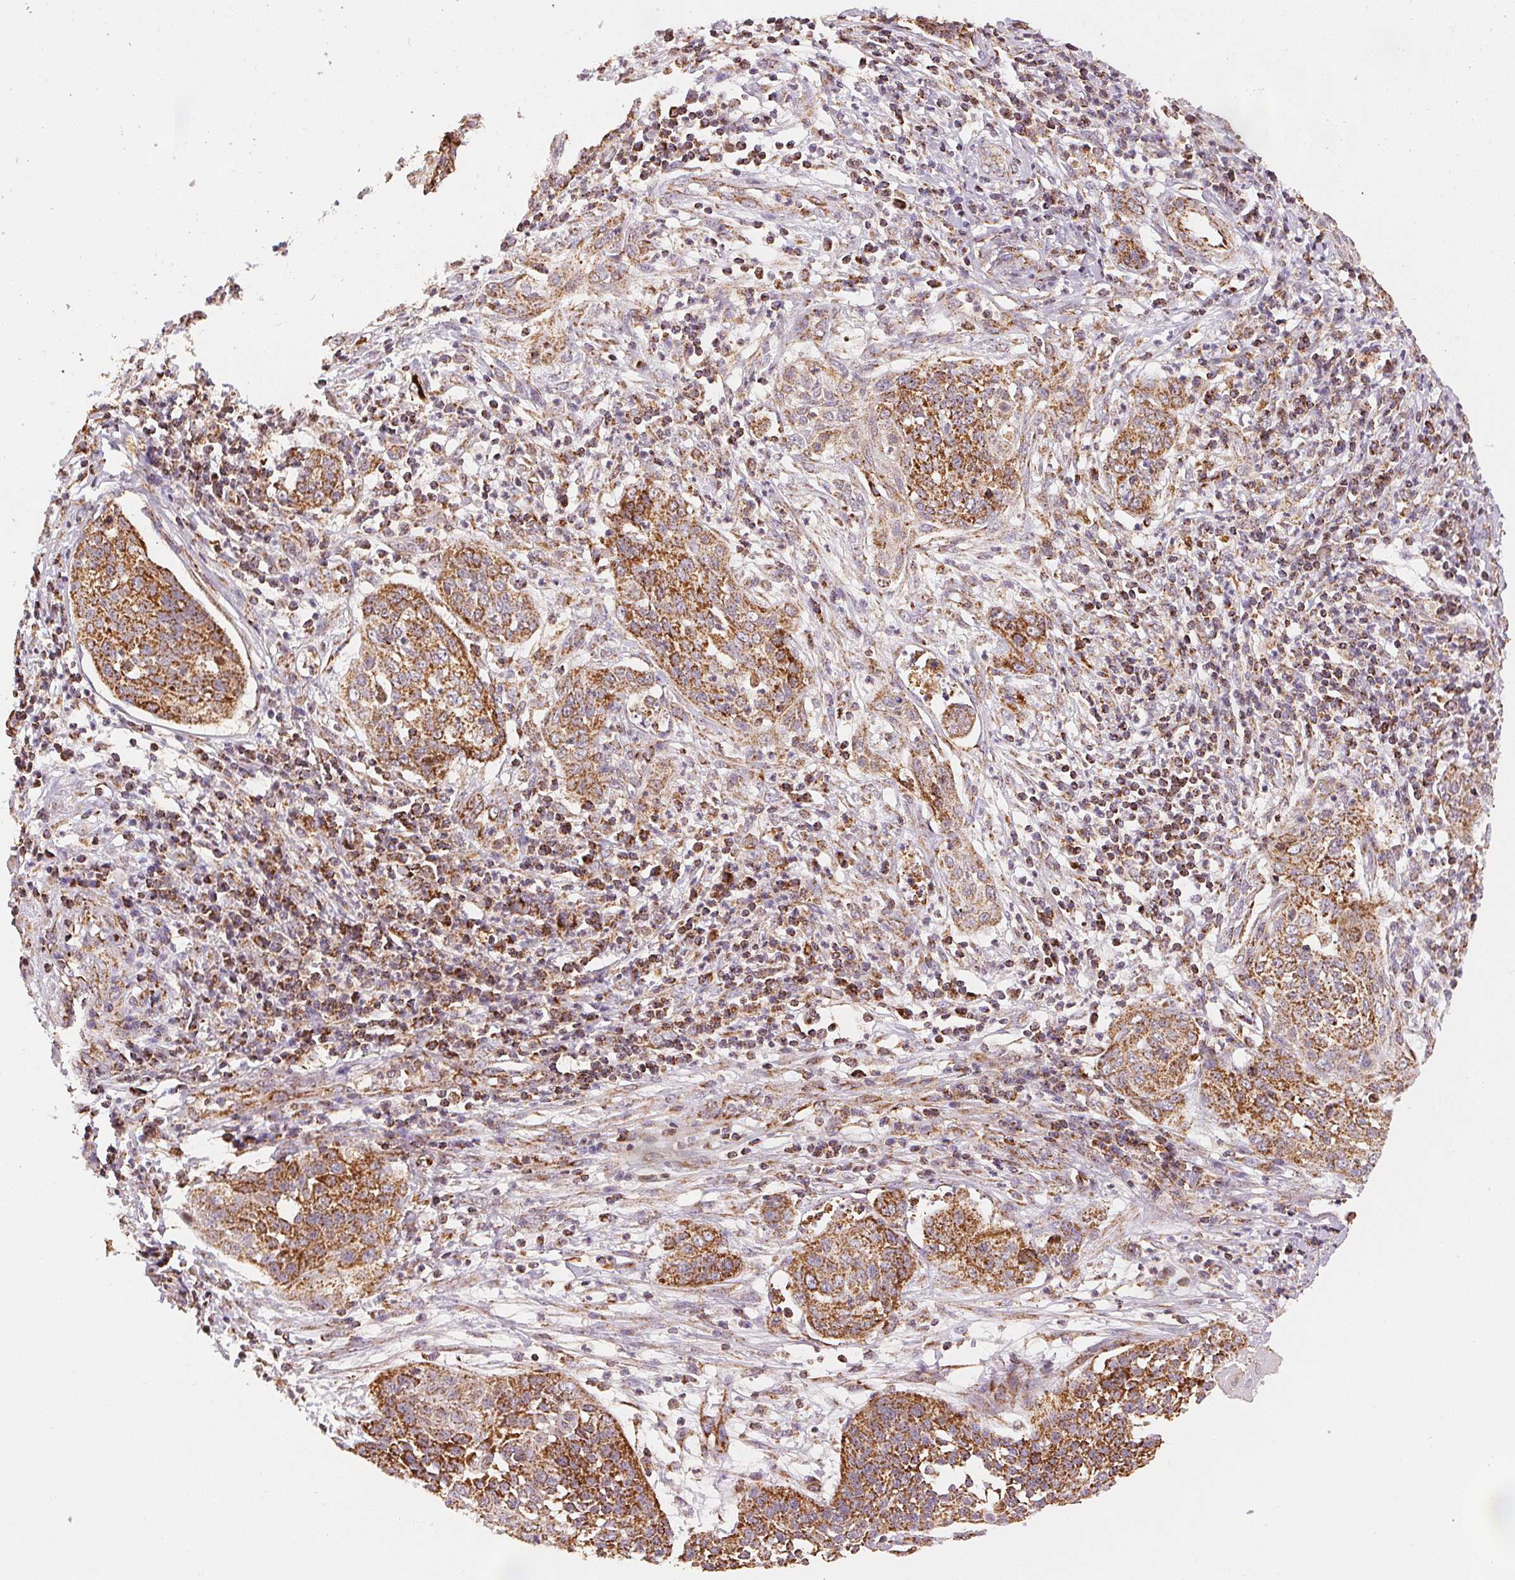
{"staining": {"intensity": "moderate", "quantity": ">75%", "location": "cytoplasmic/membranous"}, "tissue": "cervical cancer", "cell_type": "Tumor cells", "image_type": "cancer", "snomed": [{"axis": "morphology", "description": "Squamous cell carcinoma, NOS"}, {"axis": "topography", "description": "Cervix"}], "caption": "High-power microscopy captured an immunohistochemistry histopathology image of cervical squamous cell carcinoma, revealing moderate cytoplasmic/membranous staining in about >75% of tumor cells.", "gene": "SDHB", "patient": {"sex": "female", "age": 34}}